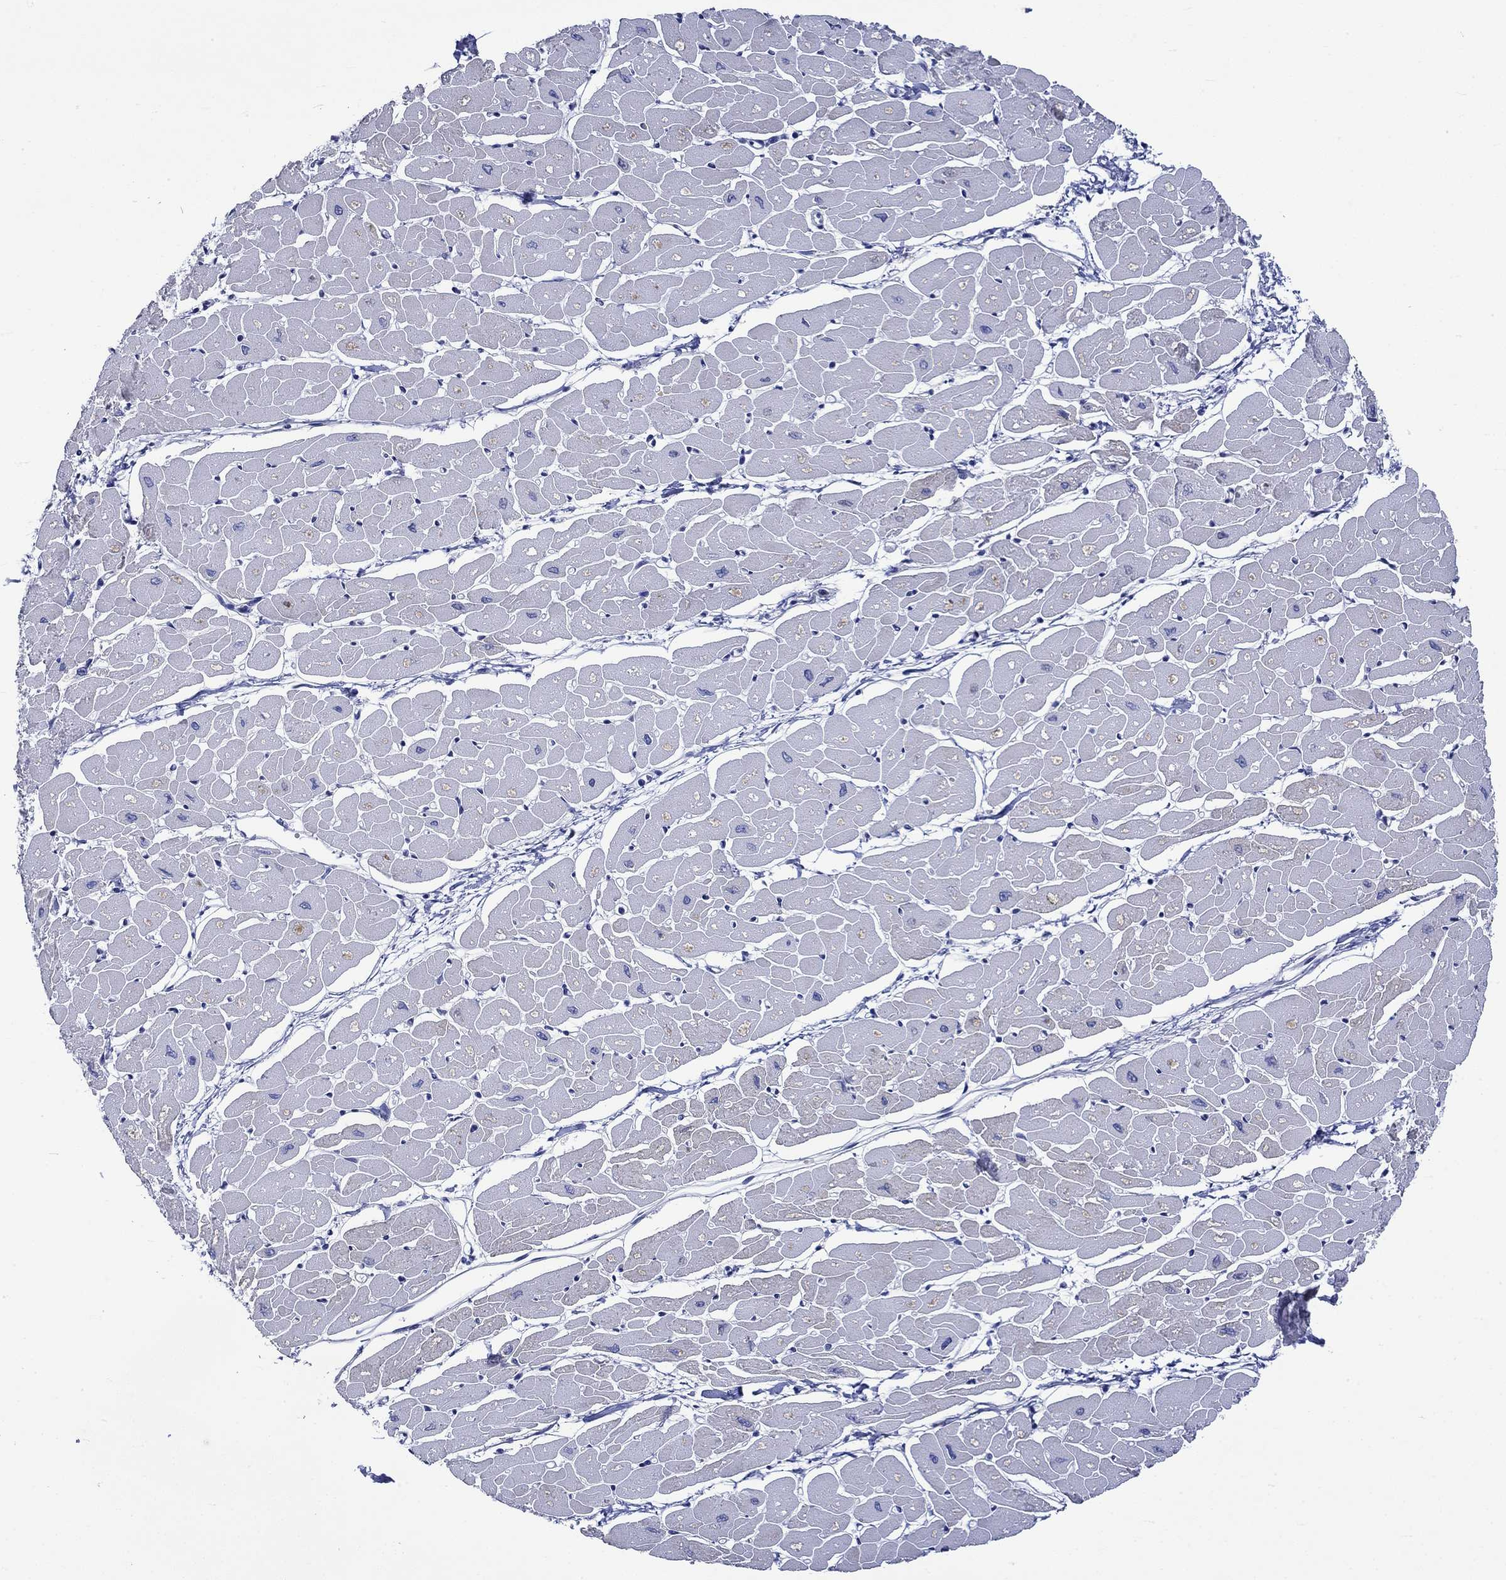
{"staining": {"intensity": "moderate", "quantity": "<25%", "location": "cytoplasmic/membranous"}, "tissue": "heart muscle", "cell_type": "Cardiomyocytes", "image_type": "normal", "snomed": [{"axis": "morphology", "description": "Normal tissue, NOS"}, {"axis": "topography", "description": "Heart"}], "caption": "Immunohistochemistry image of benign heart muscle: heart muscle stained using immunohistochemistry (IHC) demonstrates low levels of moderate protein expression localized specifically in the cytoplasmic/membranous of cardiomyocytes, appearing as a cytoplasmic/membranous brown color.", "gene": "NRIP3", "patient": {"sex": "male", "age": 57}}